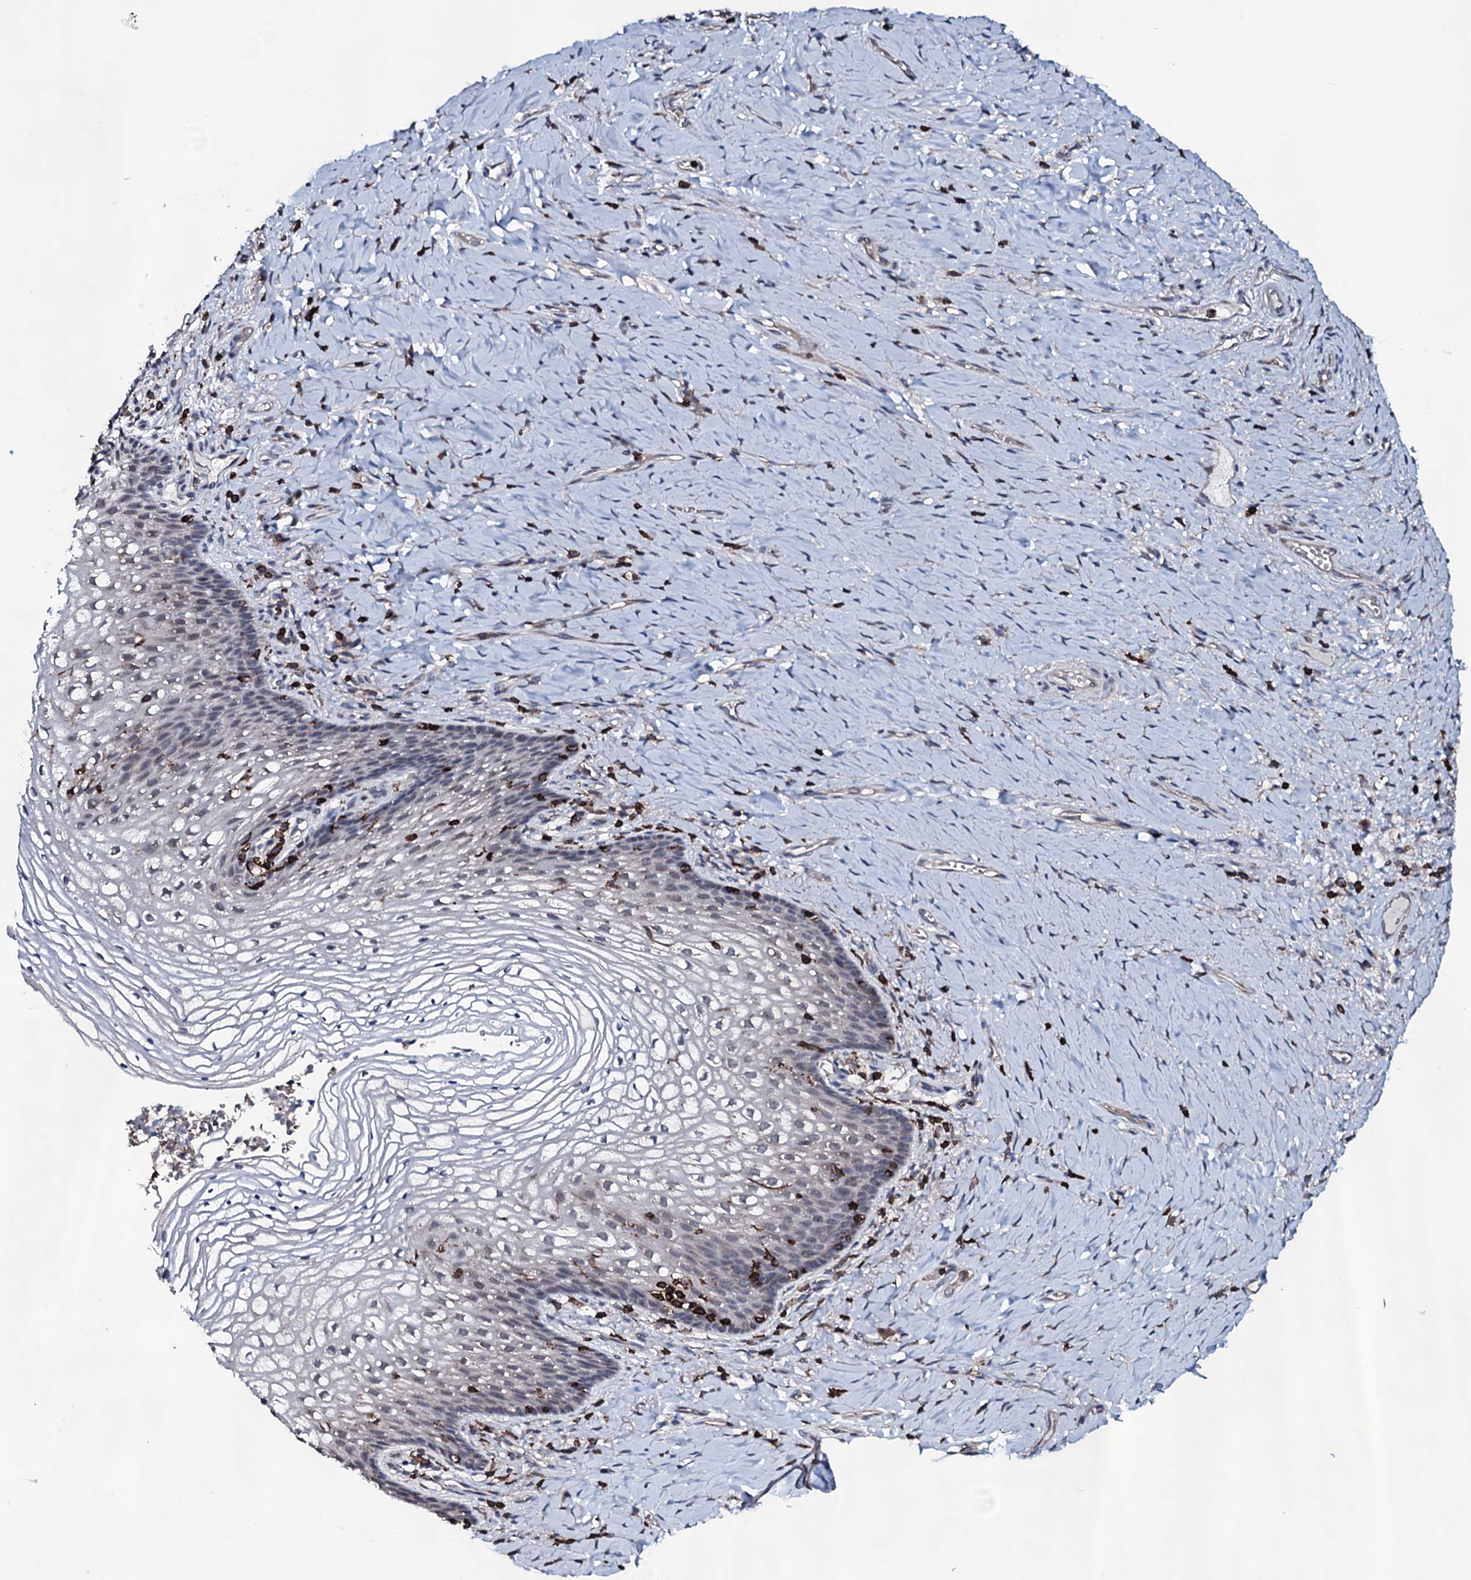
{"staining": {"intensity": "negative", "quantity": "none", "location": "none"}, "tissue": "vagina", "cell_type": "Squamous epithelial cells", "image_type": "normal", "snomed": [{"axis": "morphology", "description": "Normal tissue, NOS"}, {"axis": "topography", "description": "Vagina"}], "caption": "Immunohistochemistry (IHC) image of normal vagina: human vagina stained with DAB (3,3'-diaminobenzidine) demonstrates no significant protein staining in squamous epithelial cells. (DAB IHC, high magnification).", "gene": "OGFOD2", "patient": {"sex": "female", "age": 60}}